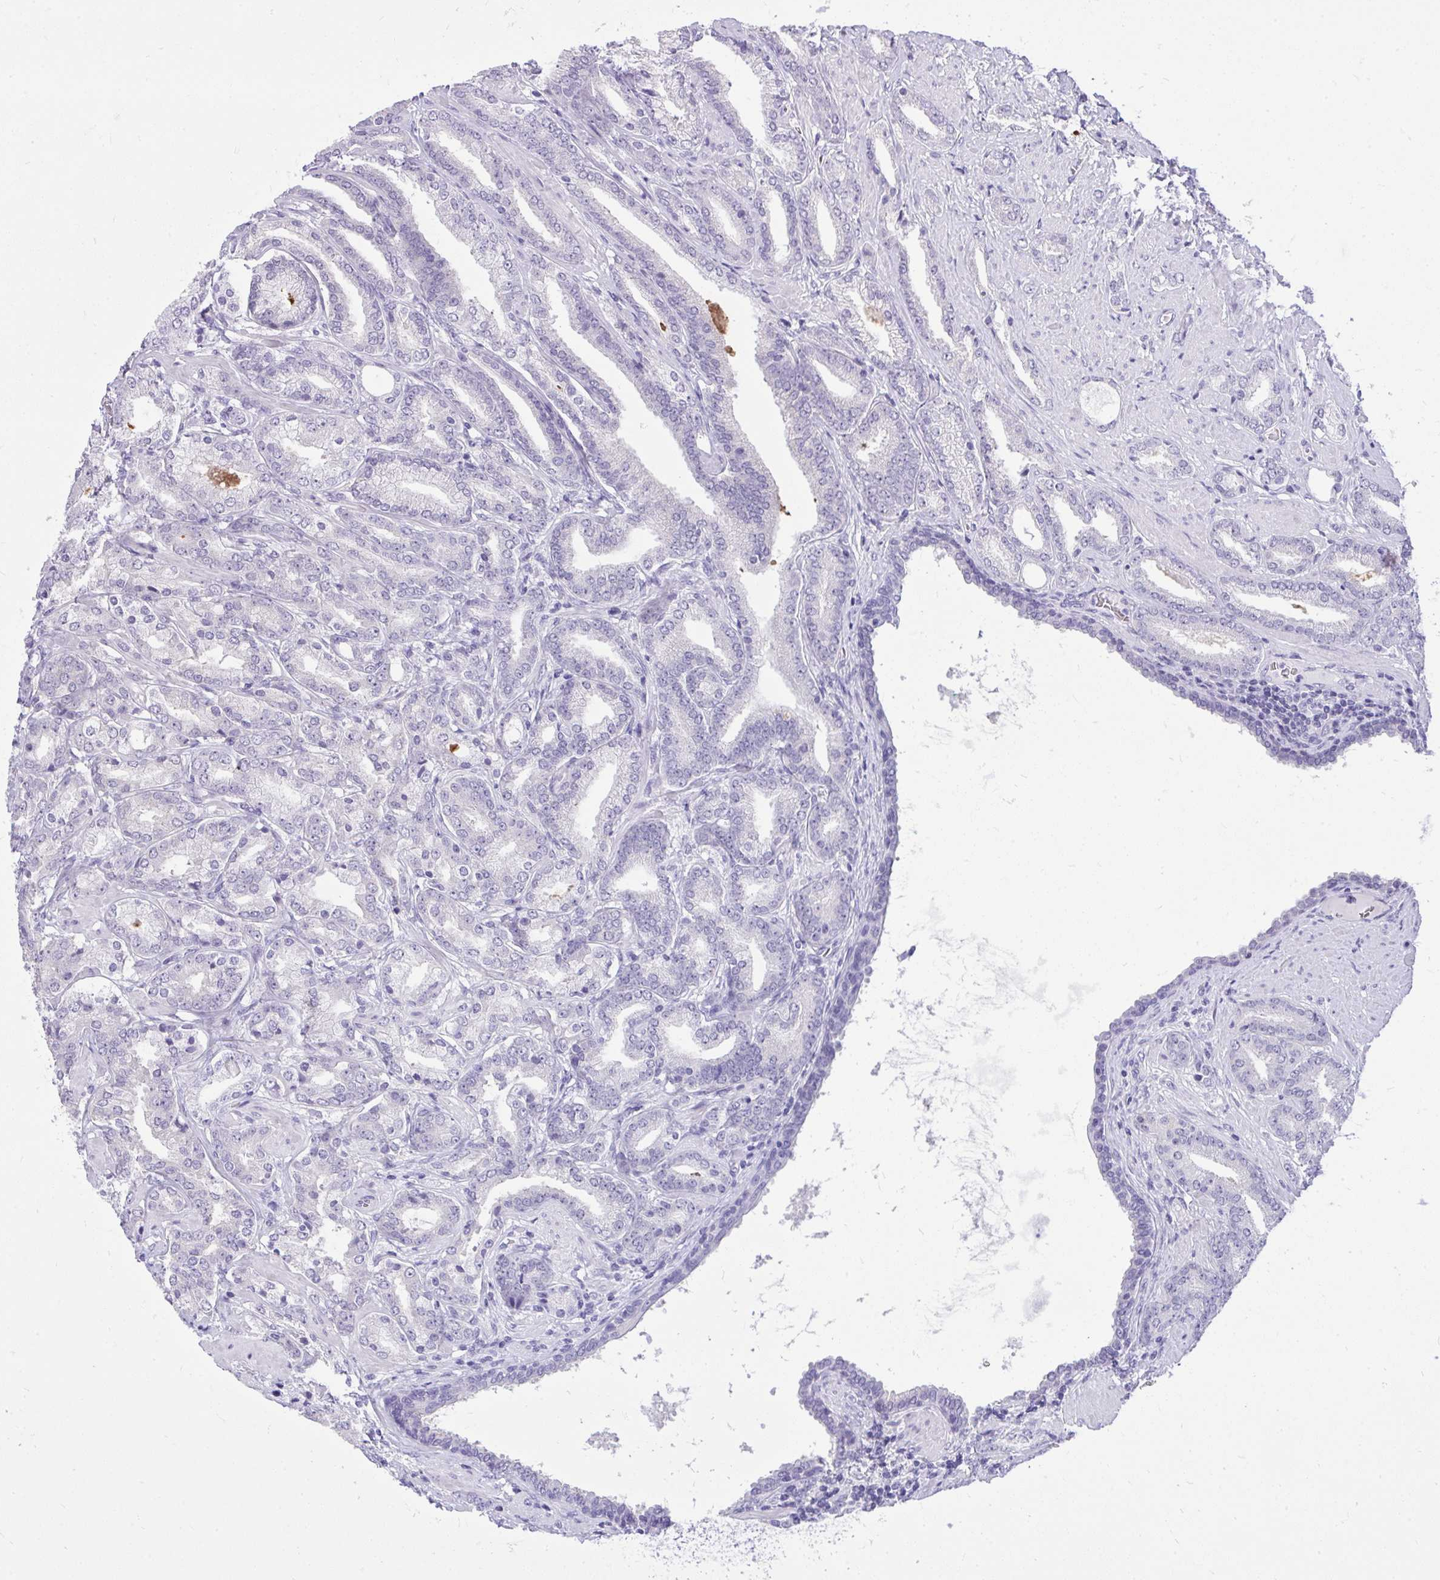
{"staining": {"intensity": "negative", "quantity": "none", "location": "none"}, "tissue": "prostate cancer", "cell_type": "Tumor cells", "image_type": "cancer", "snomed": [{"axis": "morphology", "description": "Adenocarcinoma, High grade"}, {"axis": "topography", "description": "Prostate"}], "caption": "Immunohistochemical staining of human prostate cancer (high-grade adenocarcinoma) reveals no significant staining in tumor cells.", "gene": "PRM2", "patient": {"sex": "male", "age": 56}}